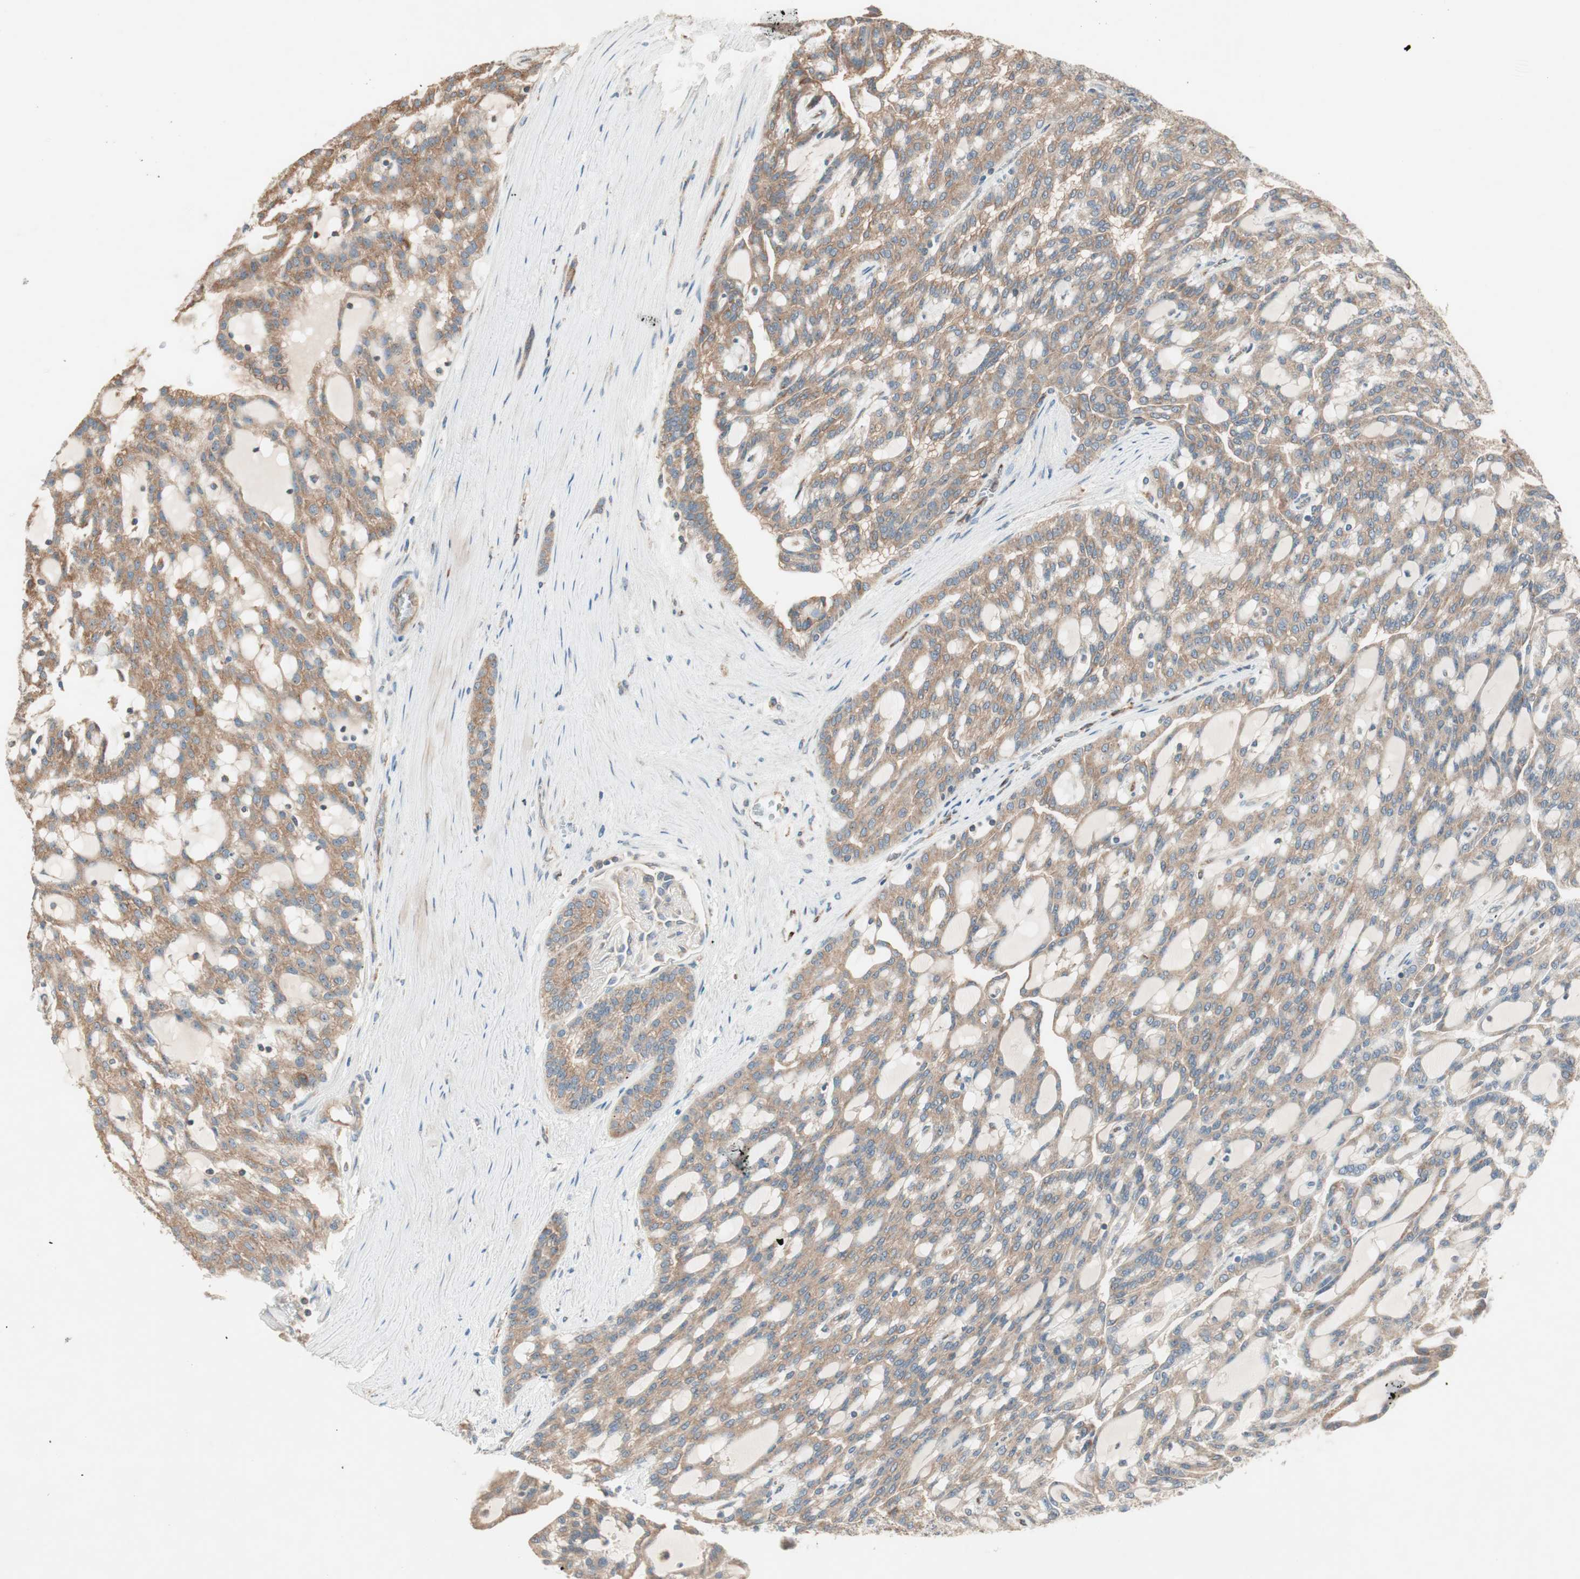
{"staining": {"intensity": "moderate", "quantity": ">75%", "location": "cytoplasmic/membranous"}, "tissue": "renal cancer", "cell_type": "Tumor cells", "image_type": "cancer", "snomed": [{"axis": "morphology", "description": "Adenocarcinoma, NOS"}, {"axis": "topography", "description": "Kidney"}], "caption": "Immunohistochemistry (DAB) staining of human renal adenocarcinoma reveals moderate cytoplasmic/membranous protein positivity in about >75% of tumor cells.", "gene": "CC2D1A", "patient": {"sex": "male", "age": 63}}